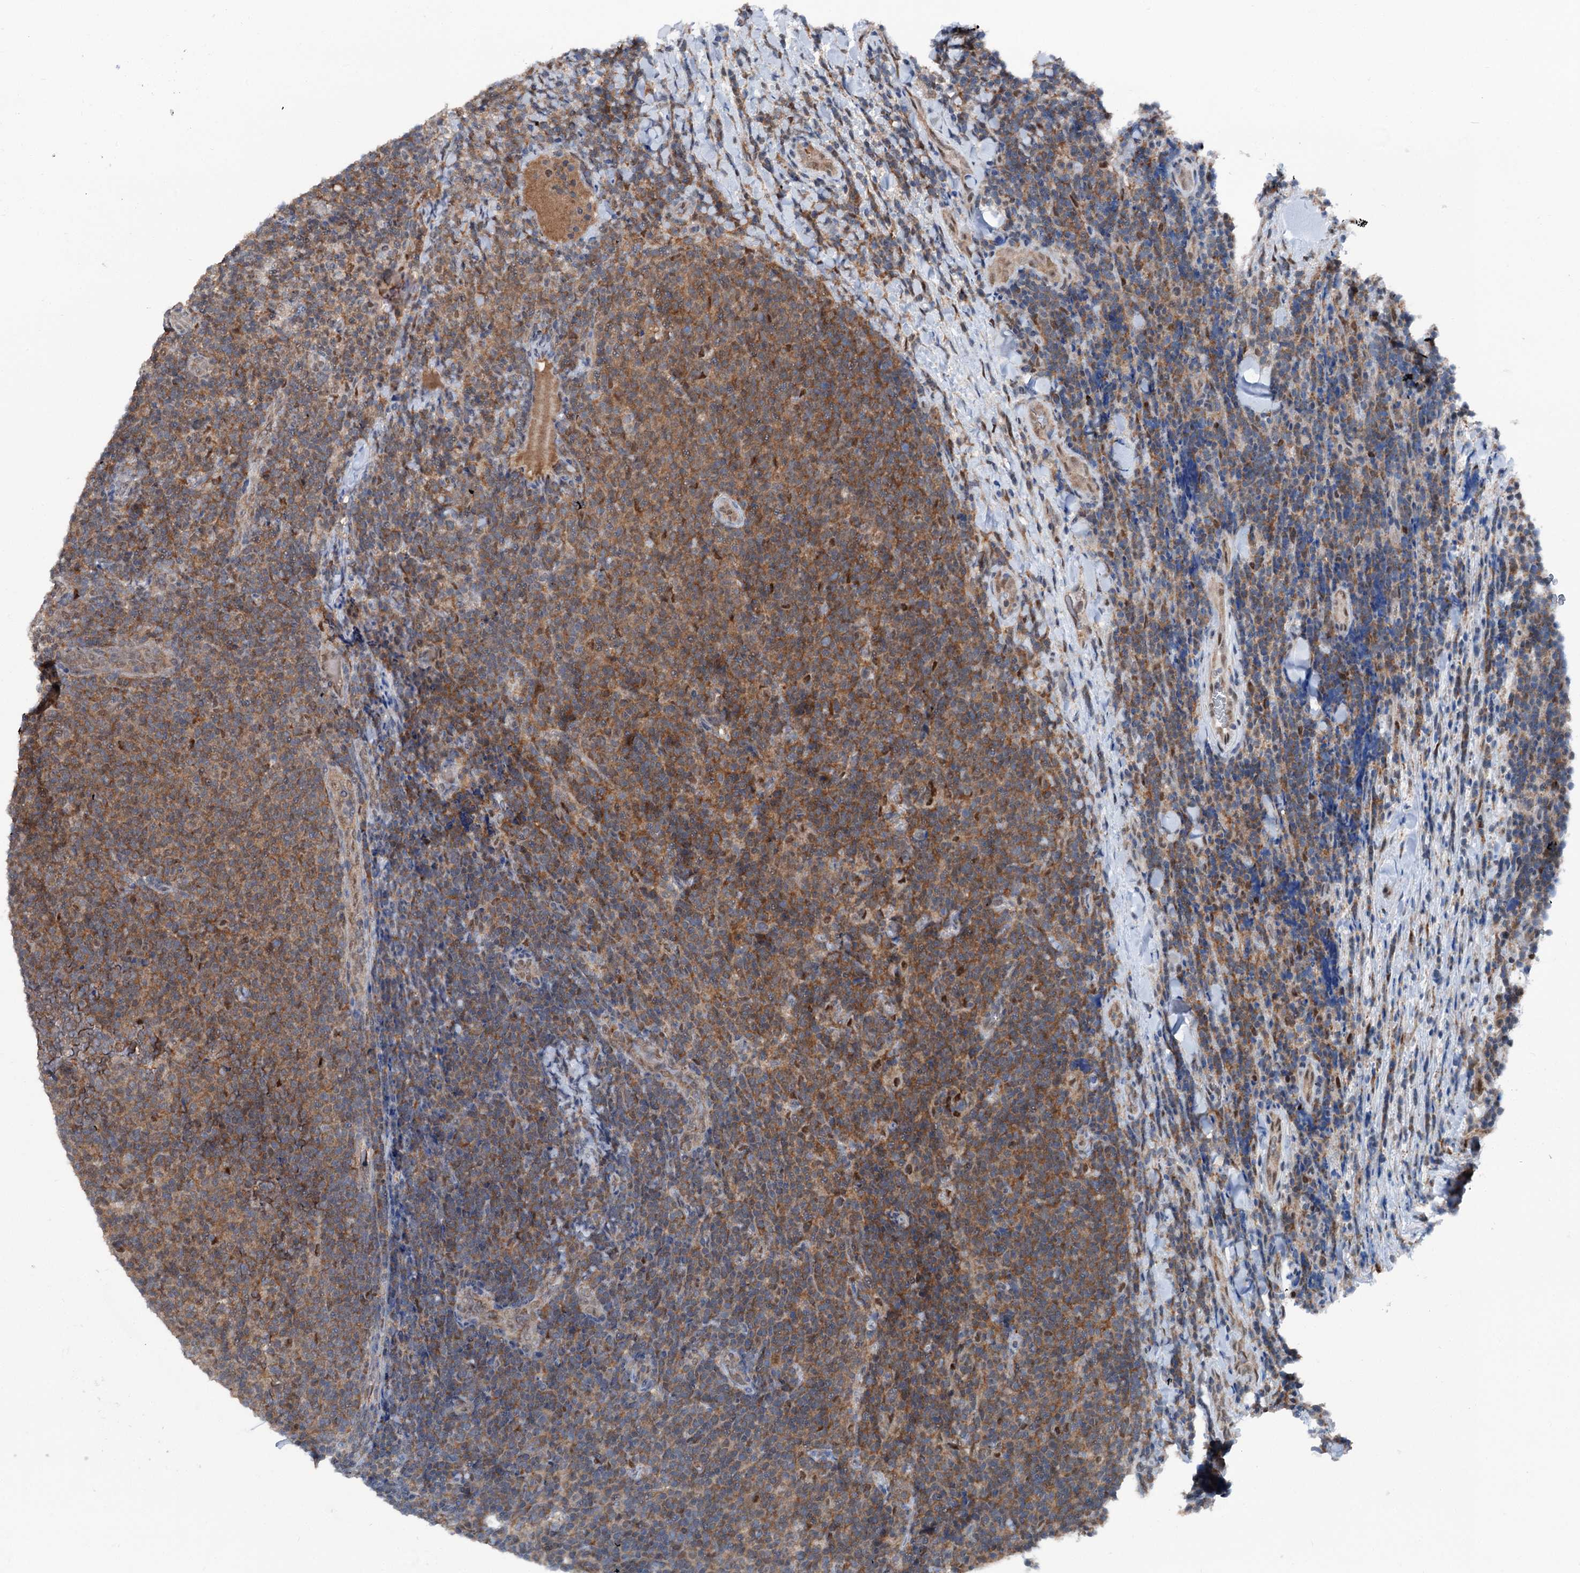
{"staining": {"intensity": "moderate", "quantity": ">75%", "location": "cytoplasmic/membranous"}, "tissue": "lymphoma", "cell_type": "Tumor cells", "image_type": "cancer", "snomed": [{"axis": "morphology", "description": "Malignant lymphoma, non-Hodgkin's type, Low grade"}, {"axis": "topography", "description": "Lymph node"}], "caption": "An image showing moderate cytoplasmic/membranous expression in approximately >75% of tumor cells in lymphoma, as visualized by brown immunohistochemical staining.", "gene": "PSMD13", "patient": {"sex": "male", "age": 66}}